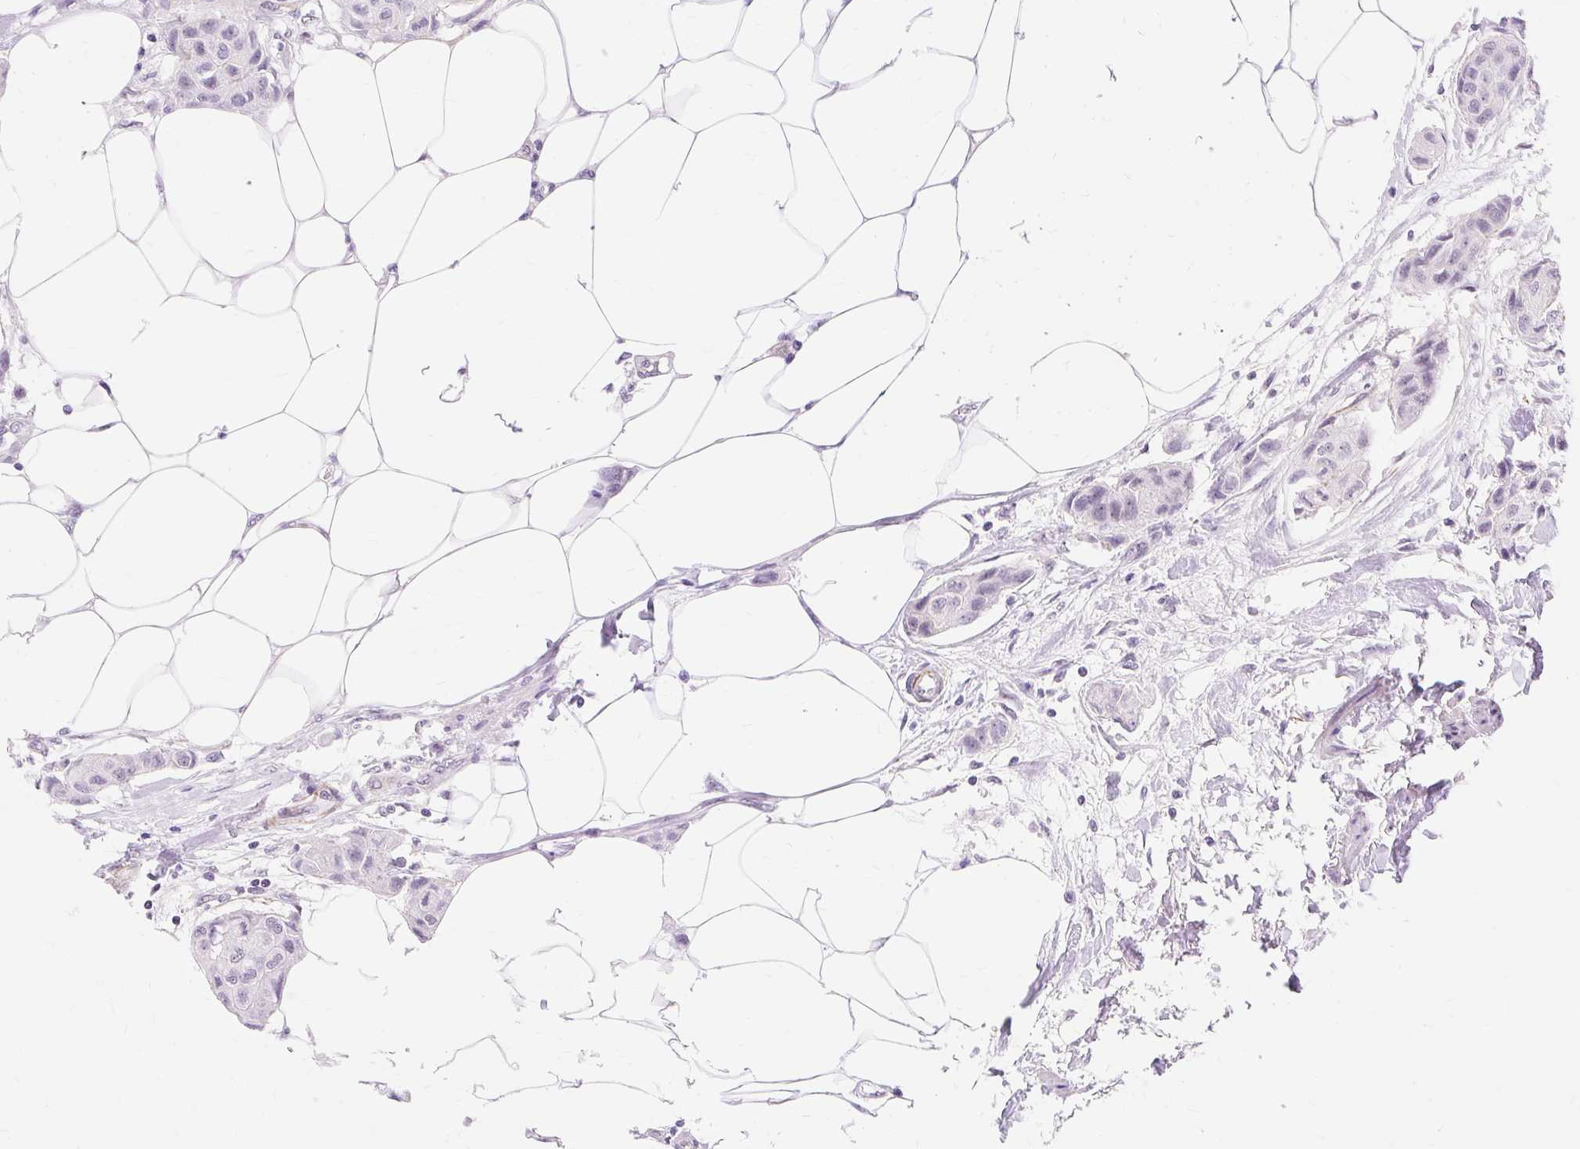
{"staining": {"intensity": "weak", "quantity": "<25%", "location": "nuclear"}, "tissue": "breast cancer", "cell_type": "Tumor cells", "image_type": "cancer", "snomed": [{"axis": "morphology", "description": "Duct carcinoma"}, {"axis": "topography", "description": "Breast"}, {"axis": "topography", "description": "Lymph node"}], "caption": "Invasive ductal carcinoma (breast) stained for a protein using IHC shows no expression tumor cells.", "gene": "OBP2A", "patient": {"sex": "female", "age": 80}}